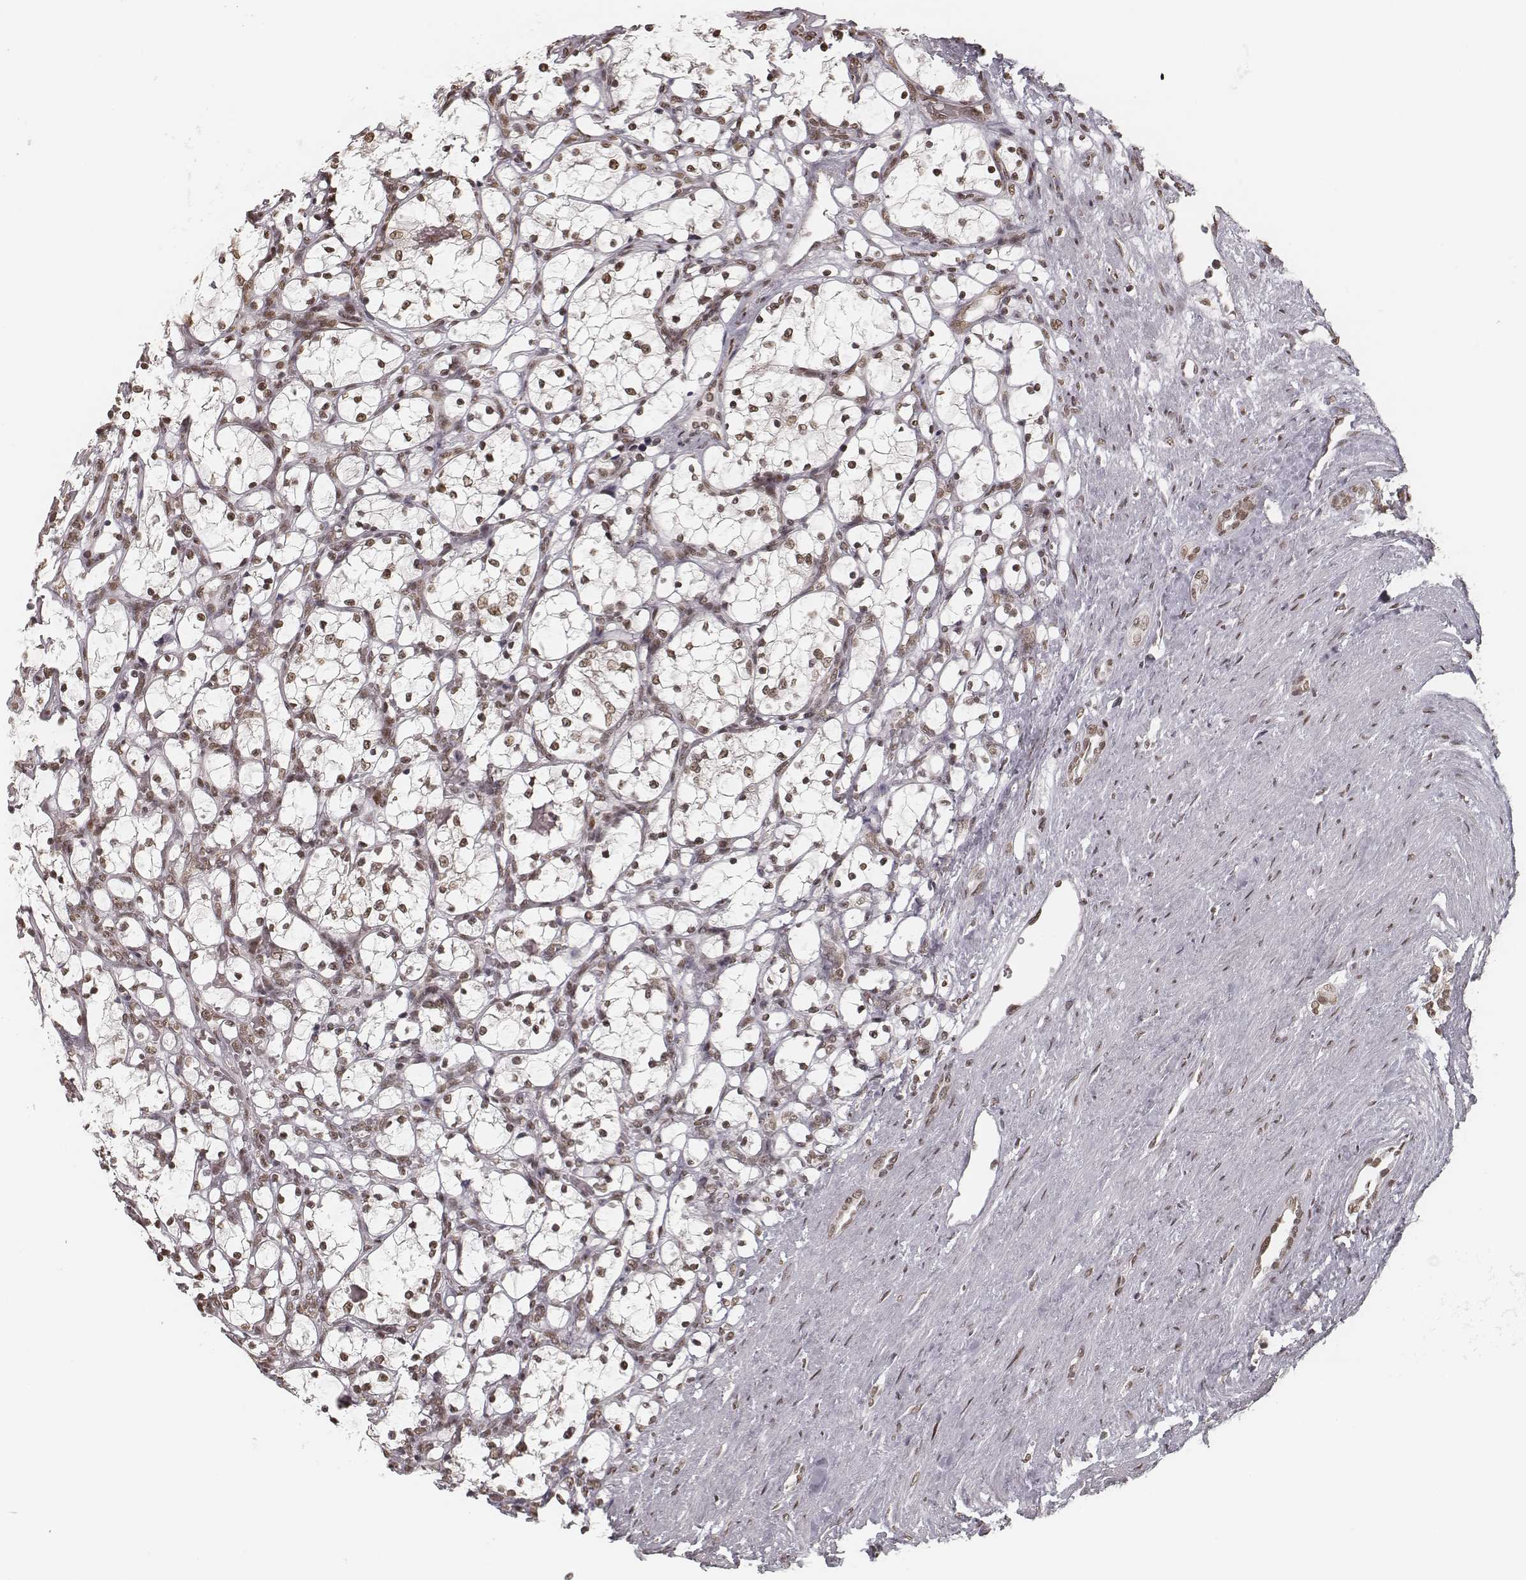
{"staining": {"intensity": "moderate", "quantity": ">75%", "location": "nuclear"}, "tissue": "renal cancer", "cell_type": "Tumor cells", "image_type": "cancer", "snomed": [{"axis": "morphology", "description": "Adenocarcinoma, NOS"}, {"axis": "topography", "description": "Kidney"}], "caption": "A brown stain labels moderate nuclear staining of a protein in adenocarcinoma (renal) tumor cells.", "gene": "HMGA2", "patient": {"sex": "female", "age": 69}}